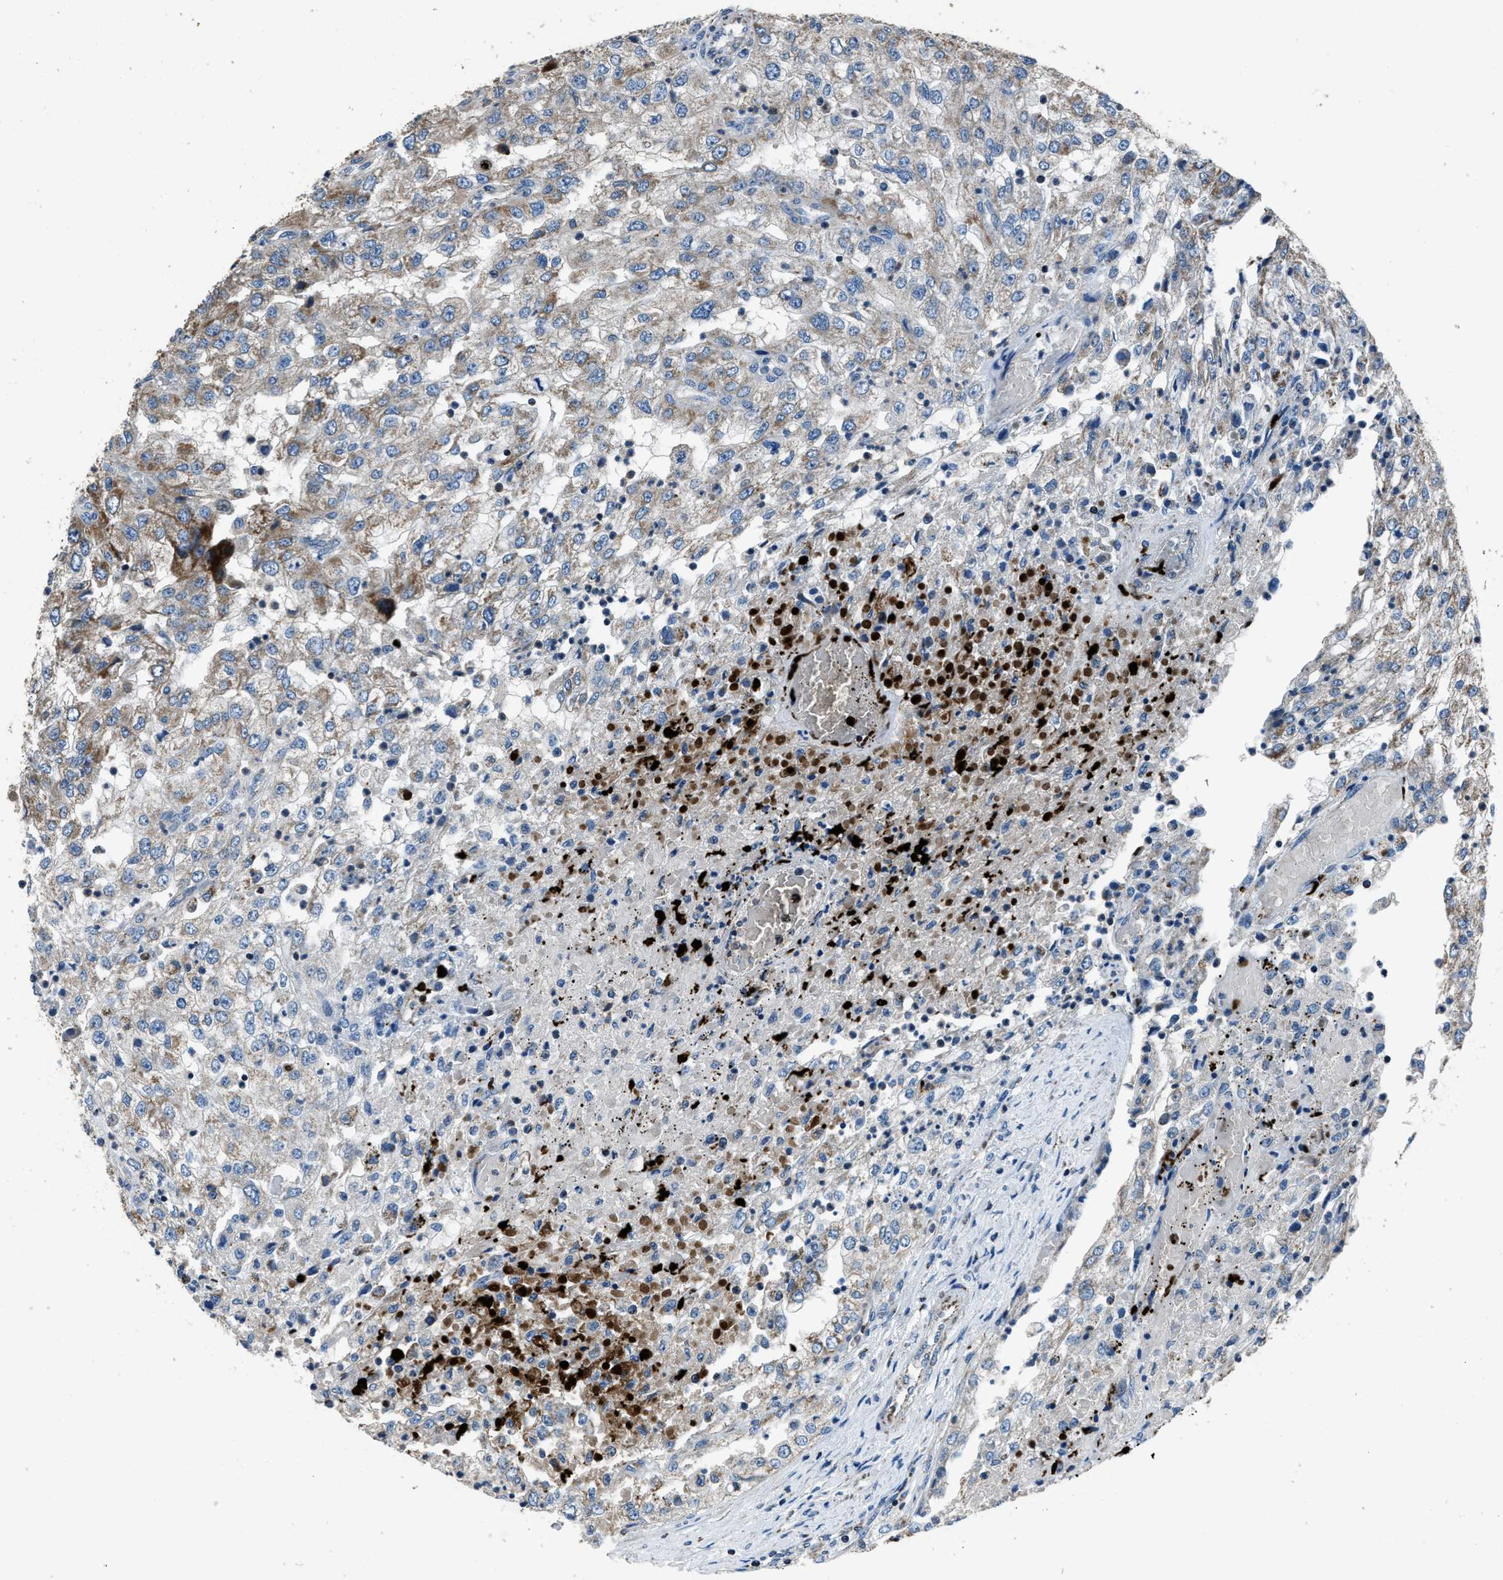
{"staining": {"intensity": "weak", "quantity": "25%-75%", "location": "cytoplasmic/membranous"}, "tissue": "renal cancer", "cell_type": "Tumor cells", "image_type": "cancer", "snomed": [{"axis": "morphology", "description": "Adenocarcinoma, NOS"}, {"axis": "topography", "description": "Kidney"}], "caption": "Protein expression analysis of human renal adenocarcinoma reveals weak cytoplasmic/membranous positivity in approximately 25%-75% of tumor cells. The staining was performed using DAB (3,3'-diaminobenzidine) to visualize the protein expression in brown, while the nuclei were stained in blue with hematoxylin (Magnification: 20x).", "gene": "OGDH", "patient": {"sex": "female", "age": 54}}